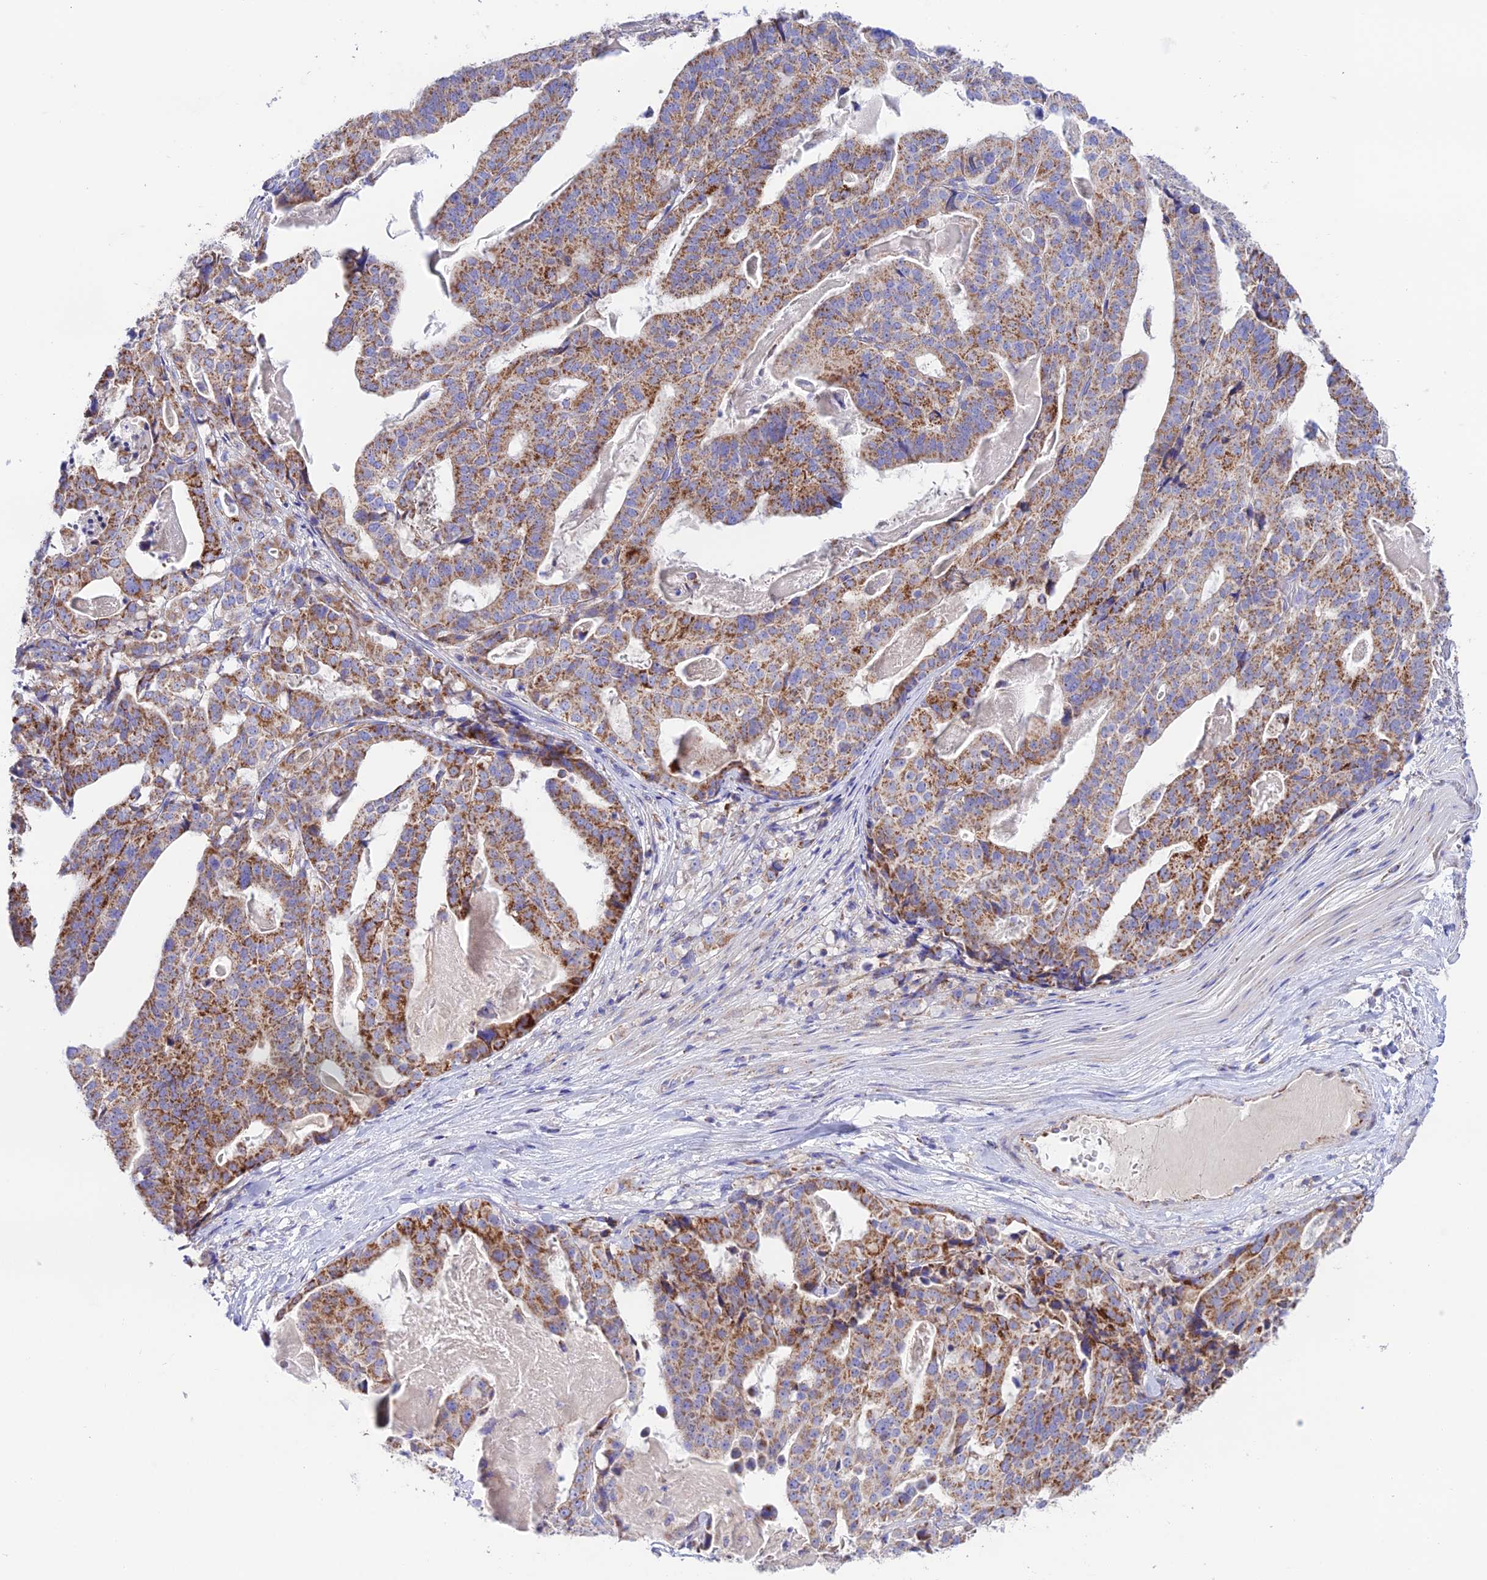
{"staining": {"intensity": "moderate", "quantity": ">75%", "location": "cytoplasmic/membranous"}, "tissue": "stomach cancer", "cell_type": "Tumor cells", "image_type": "cancer", "snomed": [{"axis": "morphology", "description": "Adenocarcinoma, NOS"}, {"axis": "topography", "description": "Stomach"}], "caption": "This is a histology image of immunohistochemistry (IHC) staining of adenocarcinoma (stomach), which shows moderate staining in the cytoplasmic/membranous of tumor cells.", "gene": "HSDL2", "patient": {"sex": "male", "age": 48}}